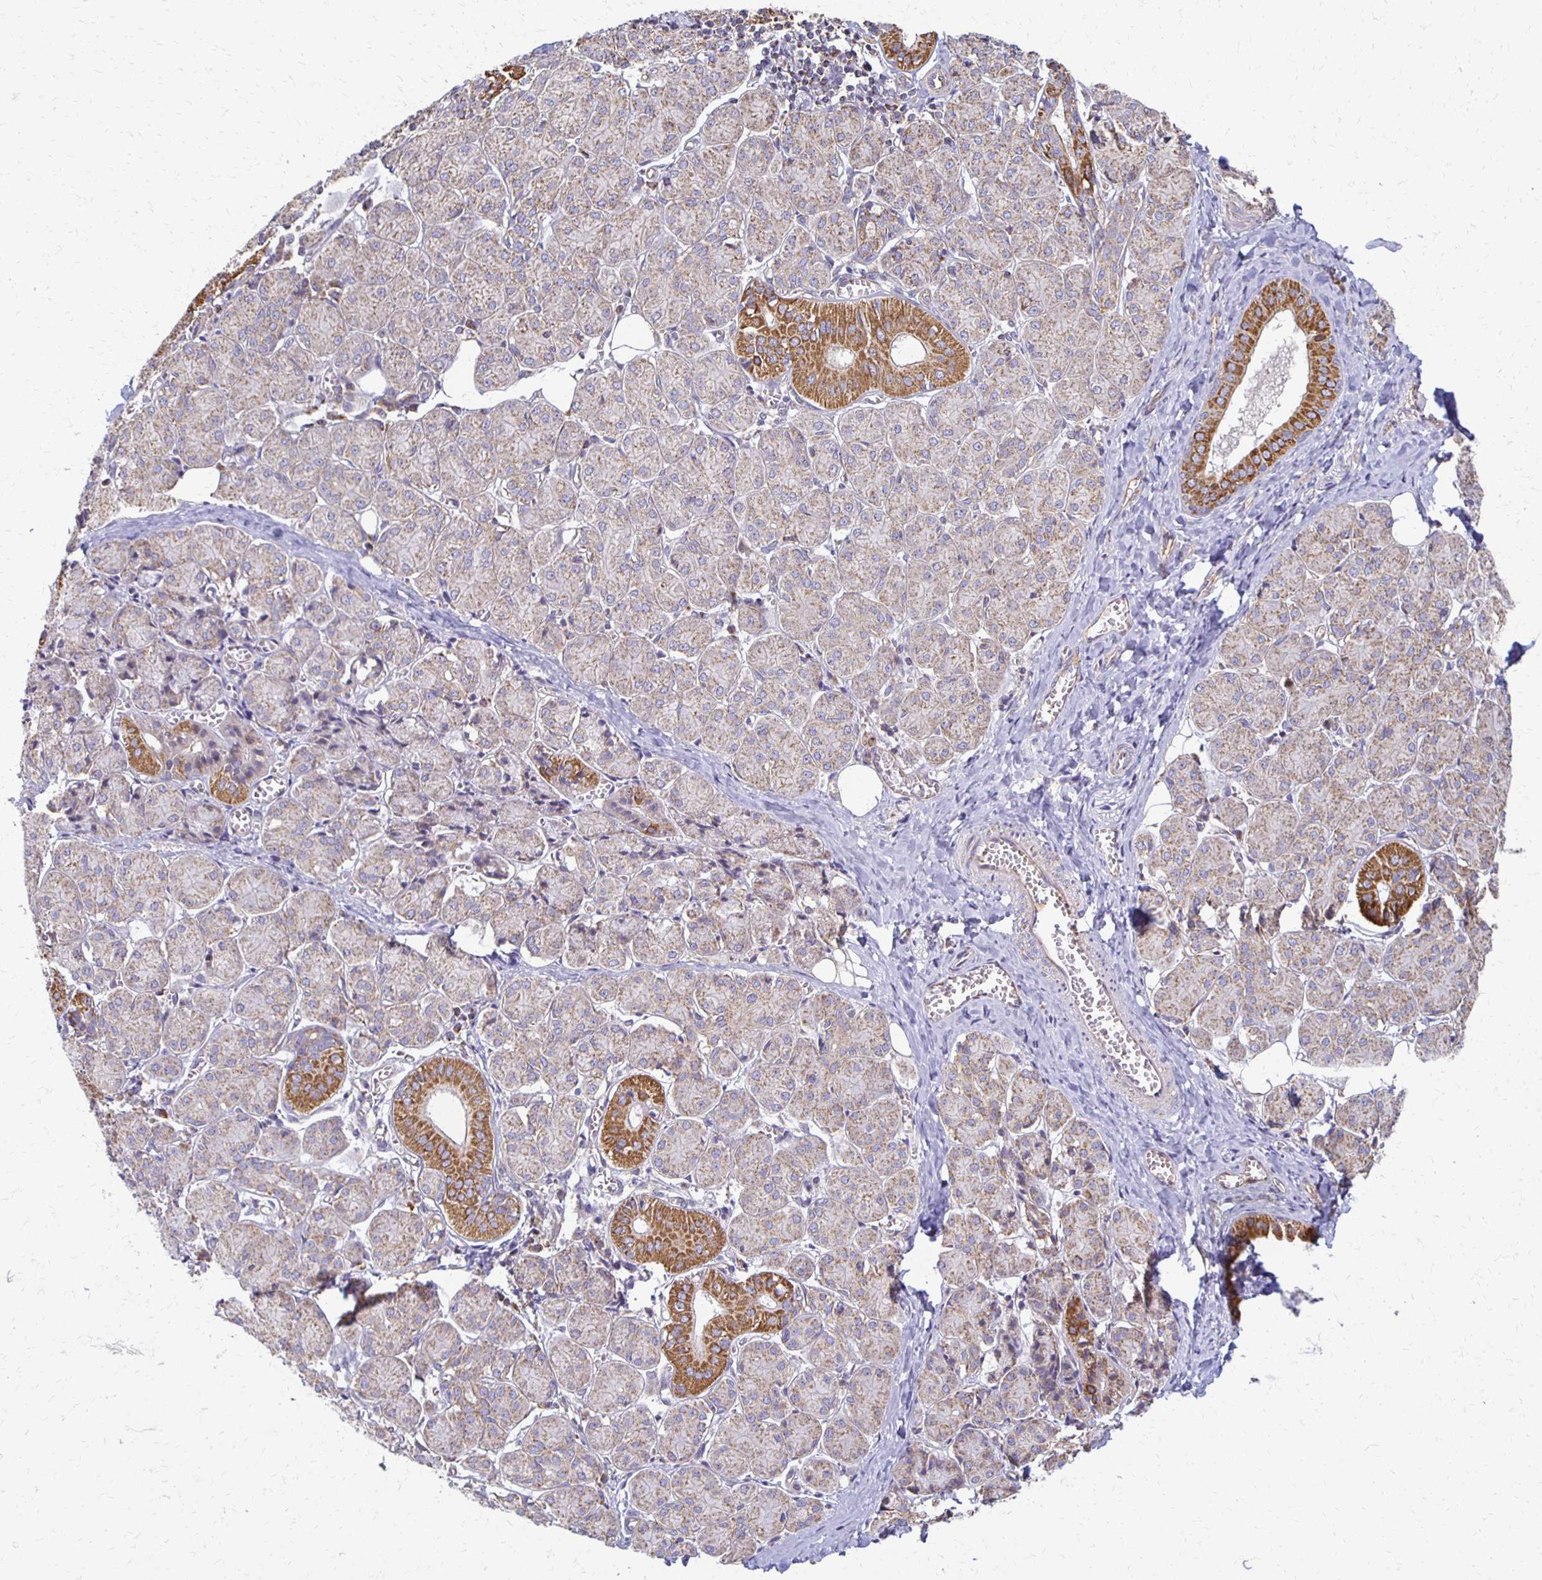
{"staining": {"intensity": "moderate", "quantity": "<25%", "location": "cytoplasmic/membranous"}, "tissue": "salivary gland", "cell_type": "Glandular cells", "image_type": "normal", "snomed": [{"axis": "morphology", "description": "Normal tissue, NOS"}, {"axis": "morphology", "description": "Inflammation, NOS"}, {"axis": "topography", "description": "Lymph node"}, {"axis": "topography", "description": "Salivary gland"}], "caption": "Immunohistochemistry photomicrograph of normal salivary gland: human salivary gland stained using IHC reveals low levels of moderate protein expression localized specifically in the cytoplasmic/membranous of glandular cells, appearing as a cytoplasmic/membranous brown color.", "gene": "EIF4EBP2", "patient": {"sex": "male", "age": 3}}